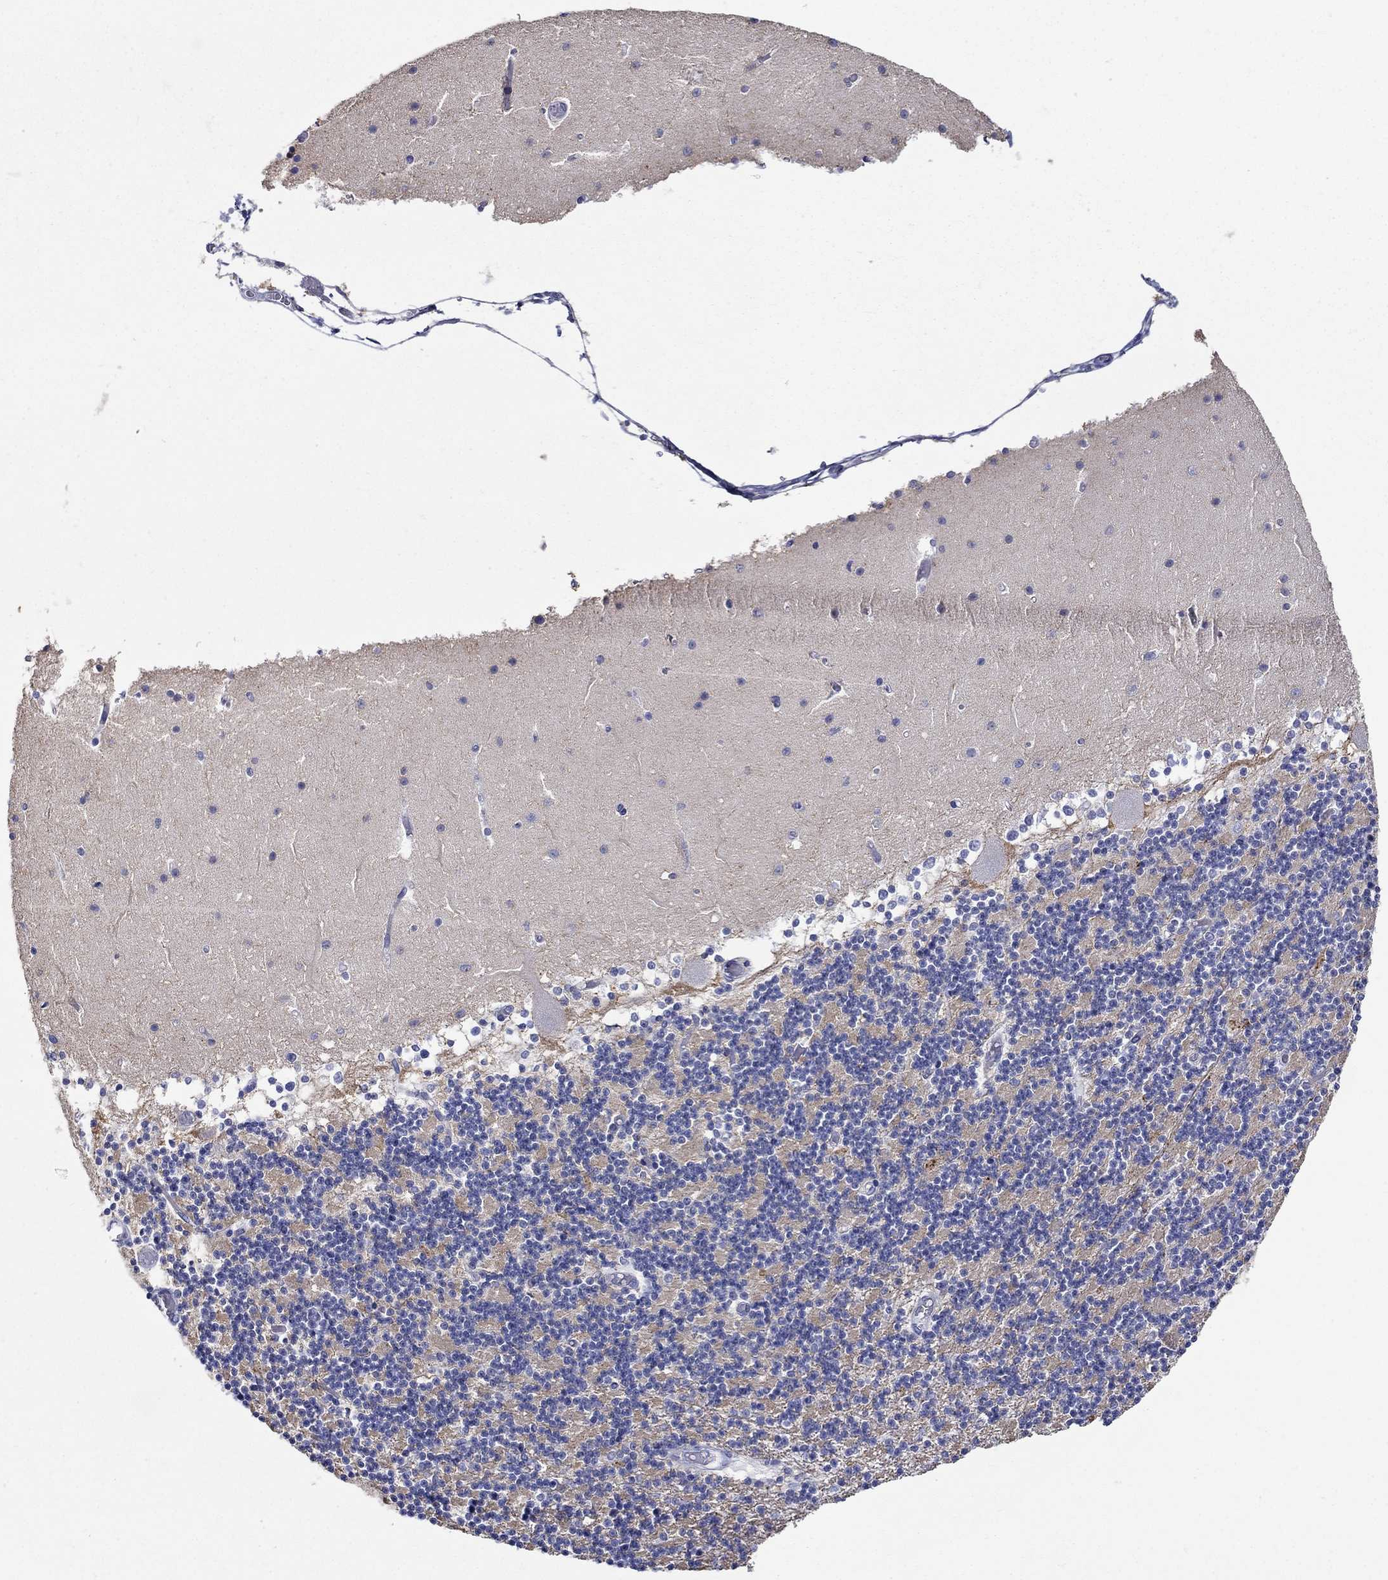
{"staining": {"intensity": "weak", "quantity": "25%-75%", "location": "cytoplasmic/membranous"}, "tissue": "cerebellum", "cell_type": "Cells in granular layer", "image_type": "normal", "snomed": [{"axis": "morphology", "description": "Normal tissue, NOS"}, {"axis": "topography", "description": "Cerebellum"}], "caption": "A low amount of weak cytoplasmic/membranous staining is present in approximately 25%-75% of cells in granular layer in unremarkable cerebellum.", "gene": "SLC30A3", "patient": {"sex": "female", "age": 28}}